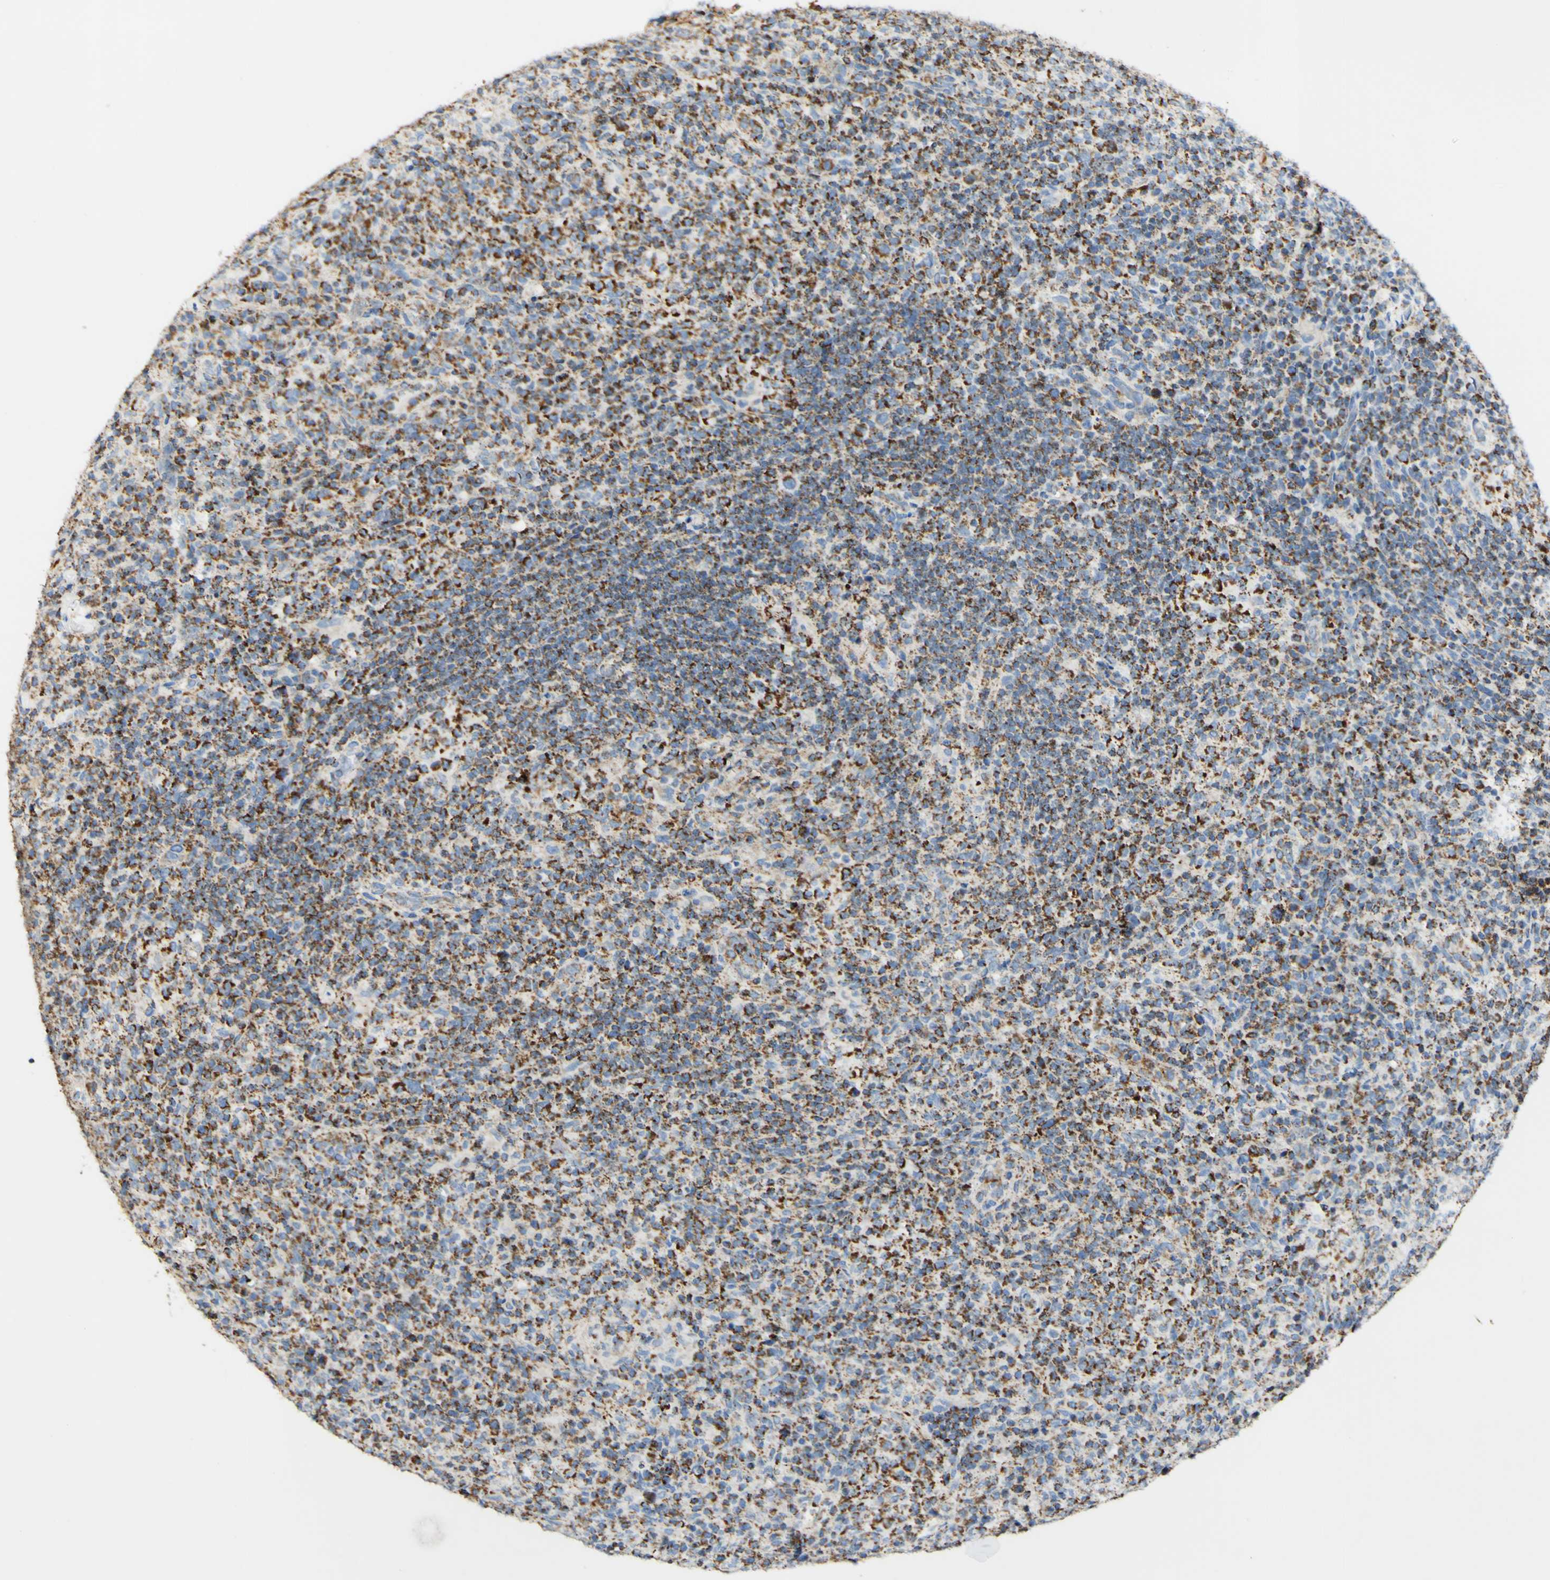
{"staining": {"intensity": "strong", "quantity": ">75%", "location": "cytoplasmic/membranous"}, "tissue": "lymphoma", "cell_type": "Tumor cells", "image_type": "cancer", "snomed": [{"axis": "morphology", "description": "Malignant lymphoma, non-Hodgkin's type, High grade"}, {"axis": "topography", "description": "Lymph node"}], "caption": "Protein staining of high-grade malignant lymphoma, non-Hodgkin's type tissue shows strong cytoplasmic/membranous staining in about >75% of tumor cells. (DAB IHC, brown staining for protein, blue staining for nuclei).", "gene": "OXCT1", "patient": {"sex": "female", "age": 76}}